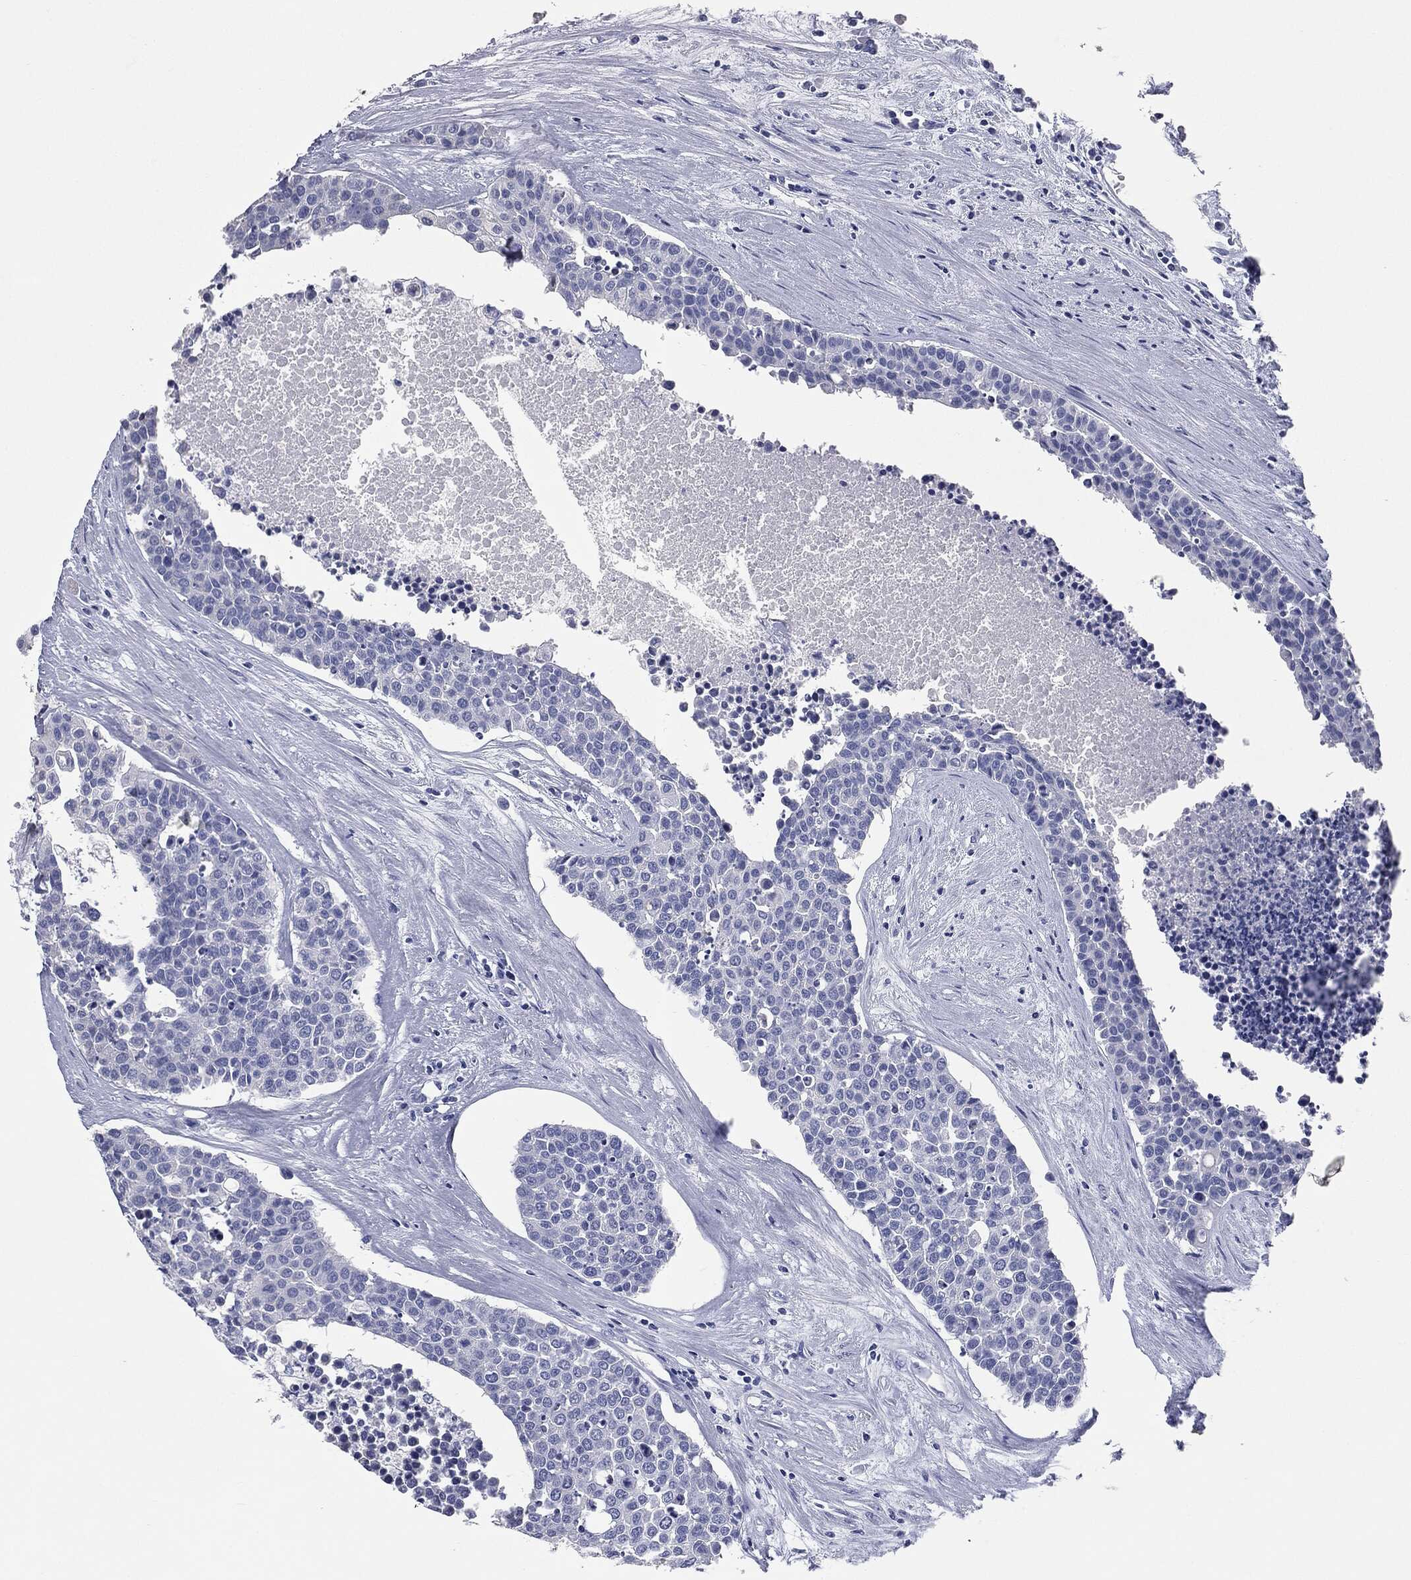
{"staining": {"intensity": "negative", "quantity": "none", "location": "none"}, "tissue": "carcinoid", "cell_type": "Tumor cells", "image_type": "cancer", "snomed": [{"axis": "morphology", "description": "Carcinoid, malignant, NOS"}, {"axis": "topography", "description": "Colon"}], "caption": "The immunohistochemistry (IHC) histopathology image has no significant staining in tumor cells of carcinoid tissue.", "gene": "ATP2A1", "patient": {"sex": "male", "age": 81}}